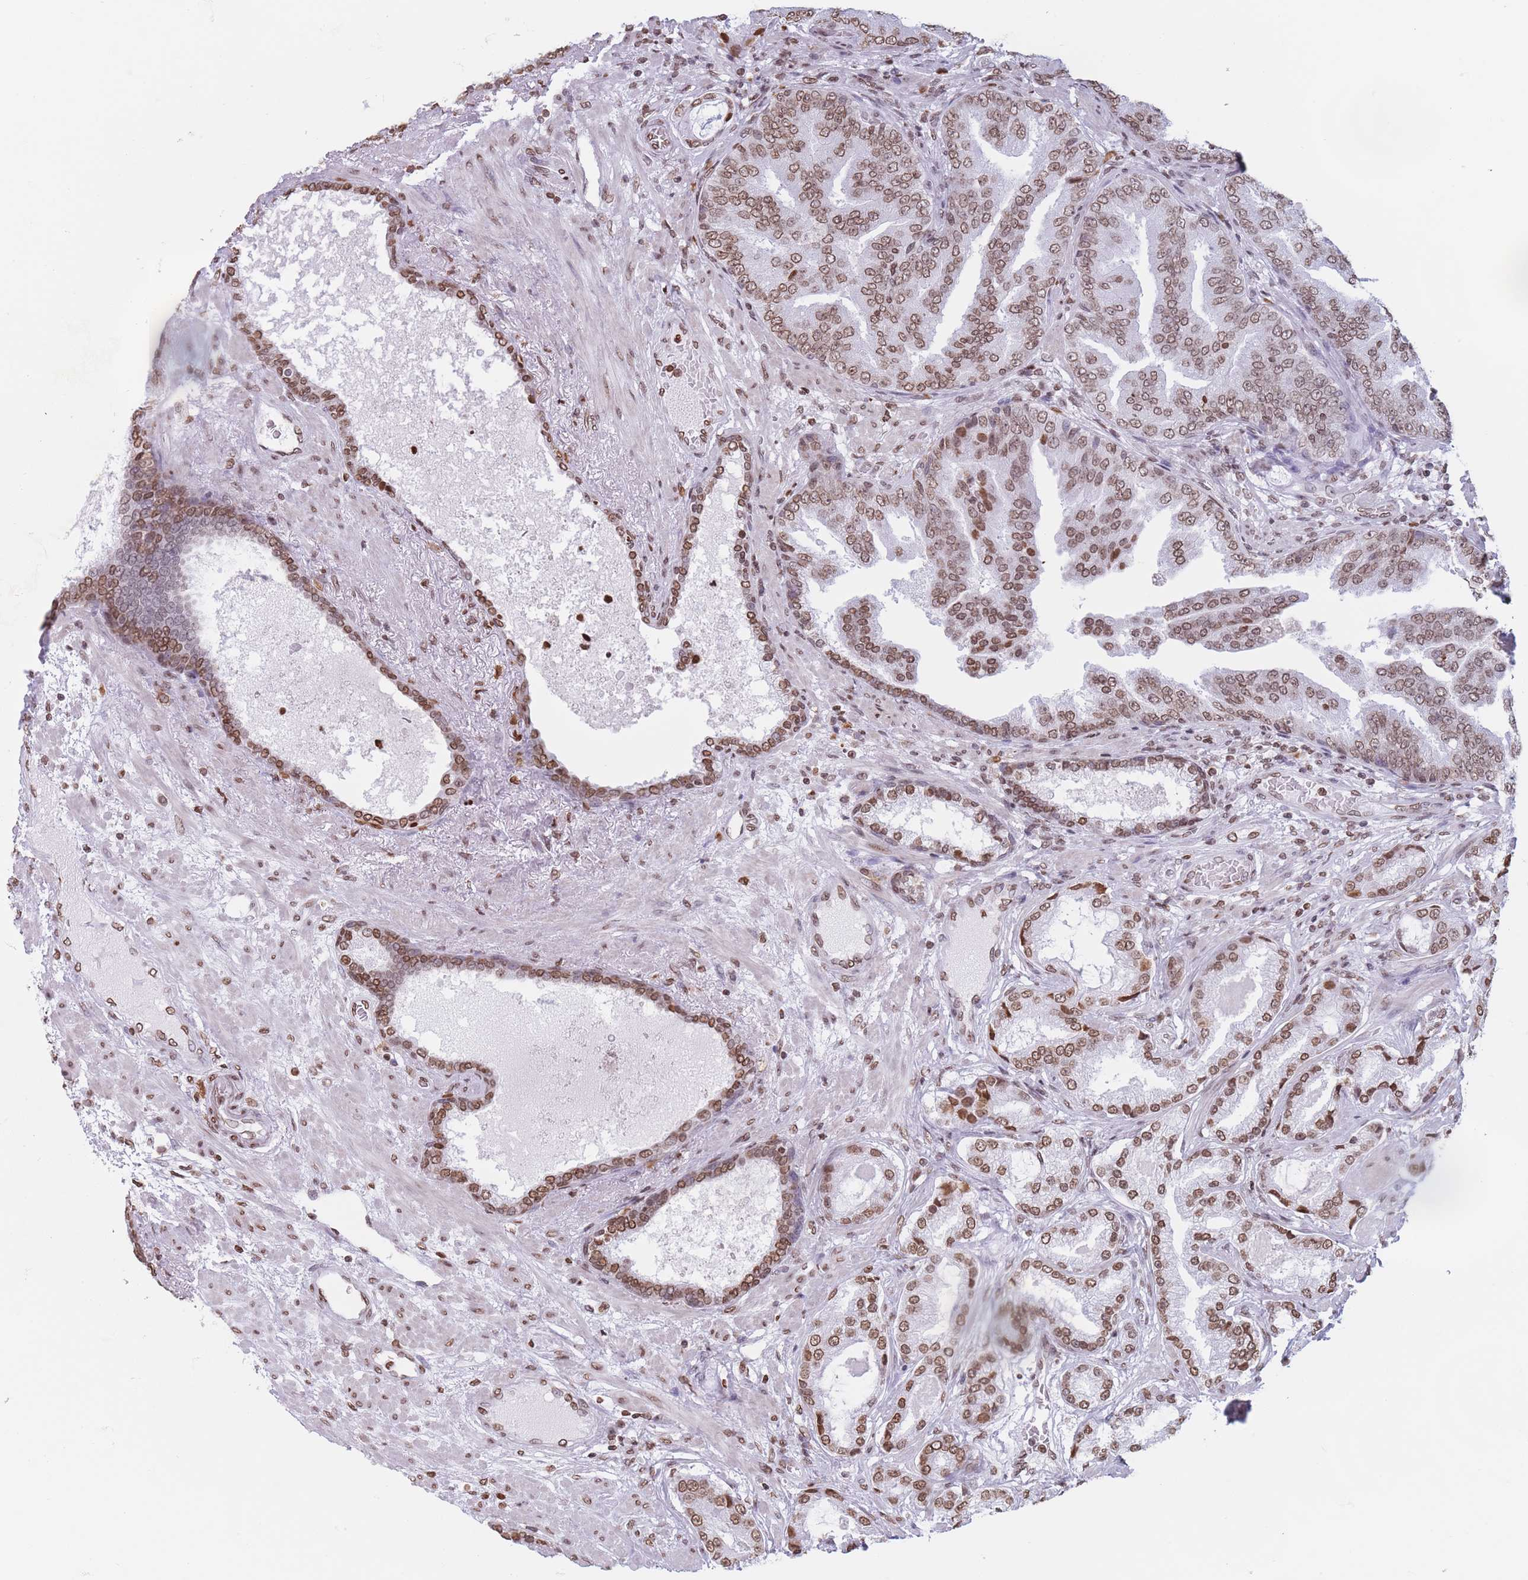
{"staining": {"intensity": "moderate", "quantity": ">75%", "location": "nuclear"}, "tissue": "prostate cancer", "cell_type": "Tumor cells", "image_type": "cancer", "snomed": [{"axis": "morphology", "description": "Adenocarcinoma, High grade"}, {"axis": "topography", "description": "Prostate"}], "caption": "Immunohistochemistry of human prostate cancer (adenocarcinoma (high-grade)) exhibits medium levels of moderate nuclear staining in about >75% of tumor cells.", "gene": "RYK", "patient": {"sex": "male", "age": 68}}